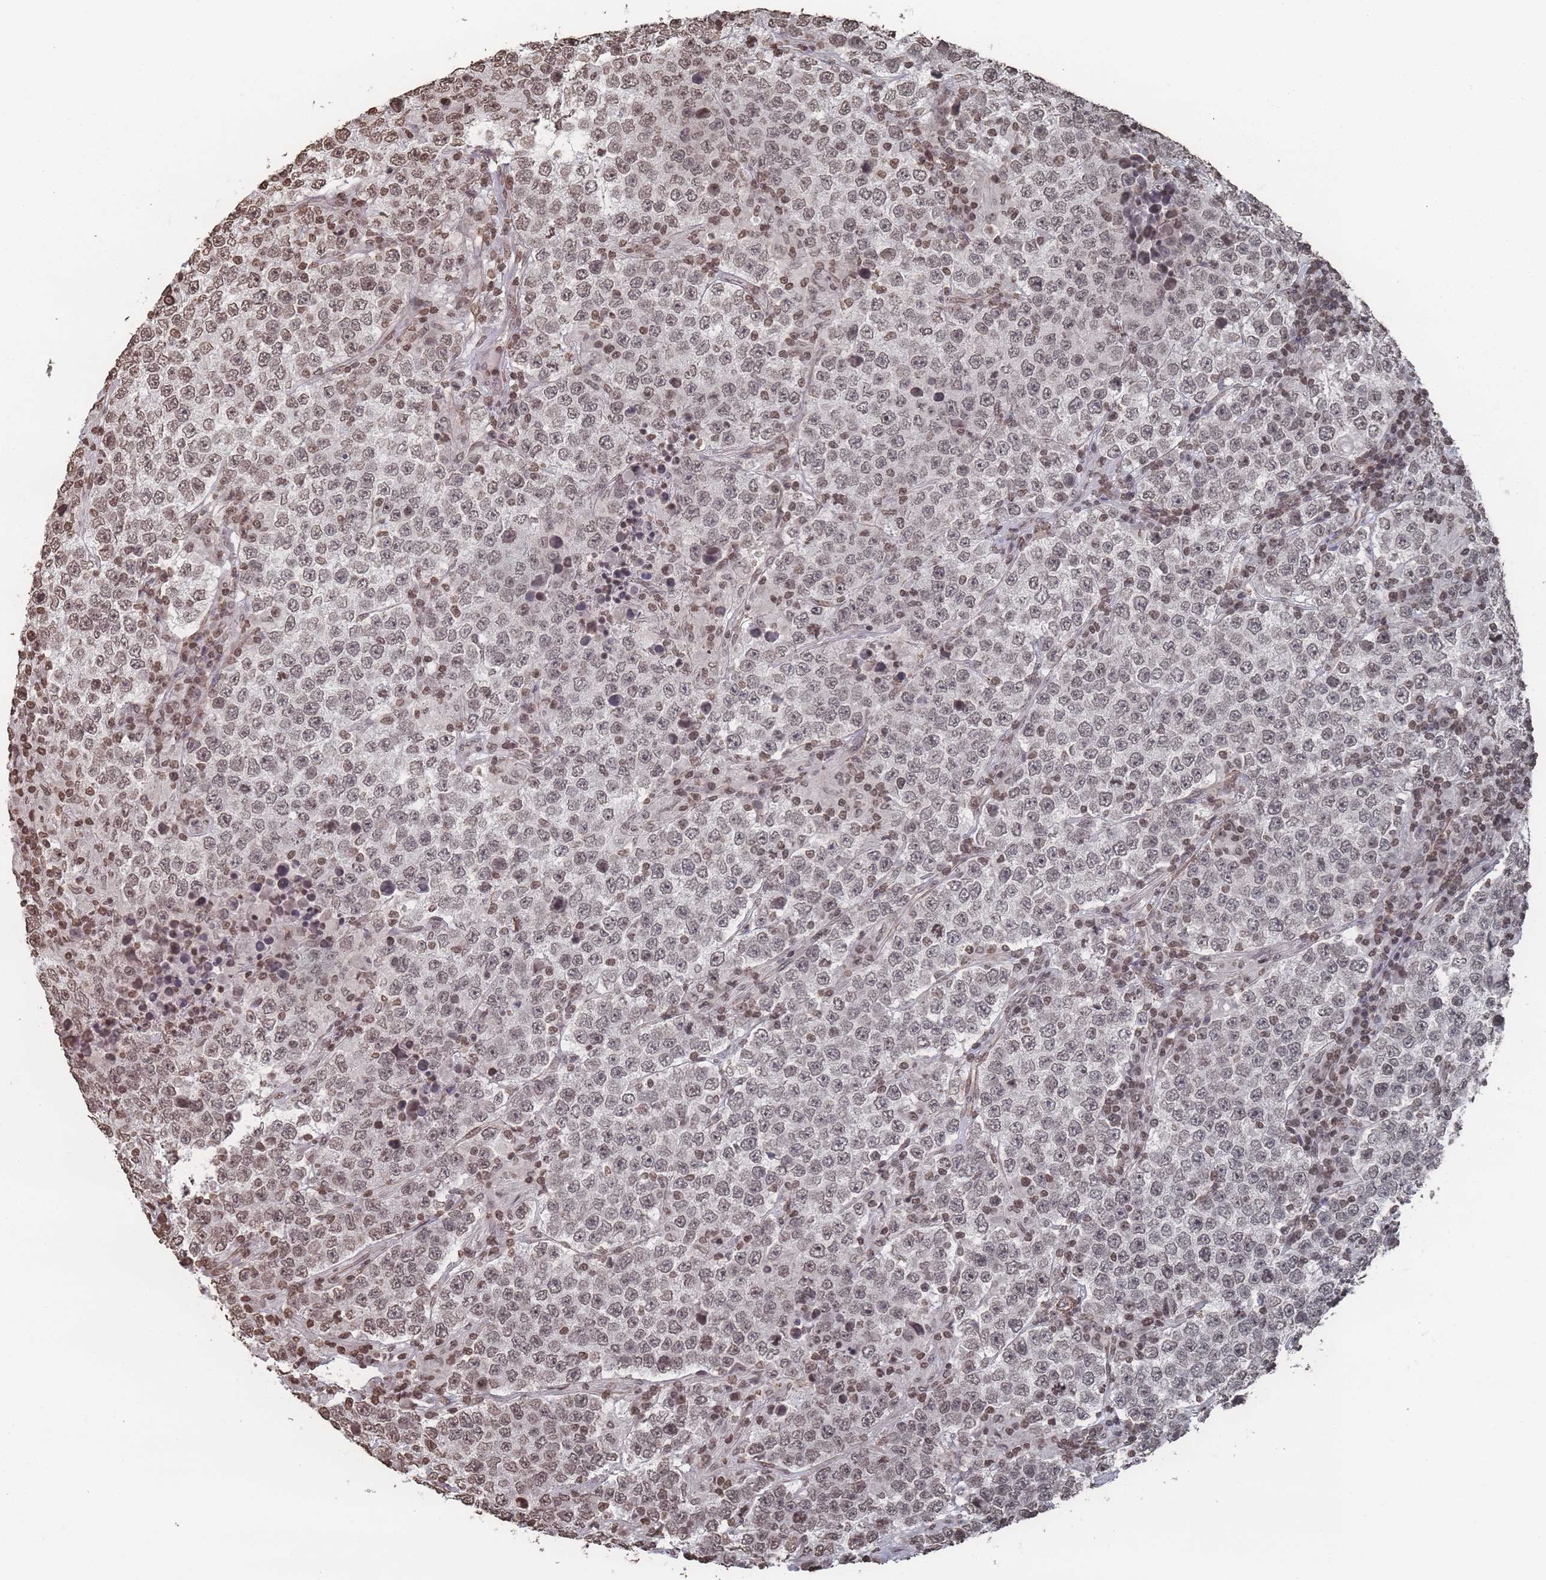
{"staining": {"intensity": "weak", "quantity": "25%-75%", "location": "nuclear"}, "tissue": "testis cancer", "cell_type": "Tumor cells", "image_type": "cancer", "snomed": [{"axis": "morphology", "description": "Normal tissue, NOS"}, {"axis": "morphology", "description": "Urothelial carcinoma, High grade"}, {"axis": "morphology", "description": "Seminoma, NOS"}, {"axis": "morphology", "description": "Carcinoma, Embryonal, NOS"}, {"axis": "topography", "description": "Urinary bladder"}, {"axis": "topography", "description": "Testis"}], "caption": "Immunohistochemistry photomicrograph of neoplastic tissue: human testis seminoma stained using immunohistochemistry (IHC) reveals low levels of weak protein expression localized specifically in the nuclear of tumor cells, appearing as a nuclear brown color.", "gene": "PLEKHG5", "patient": {"sex": "male", "age": 41}}